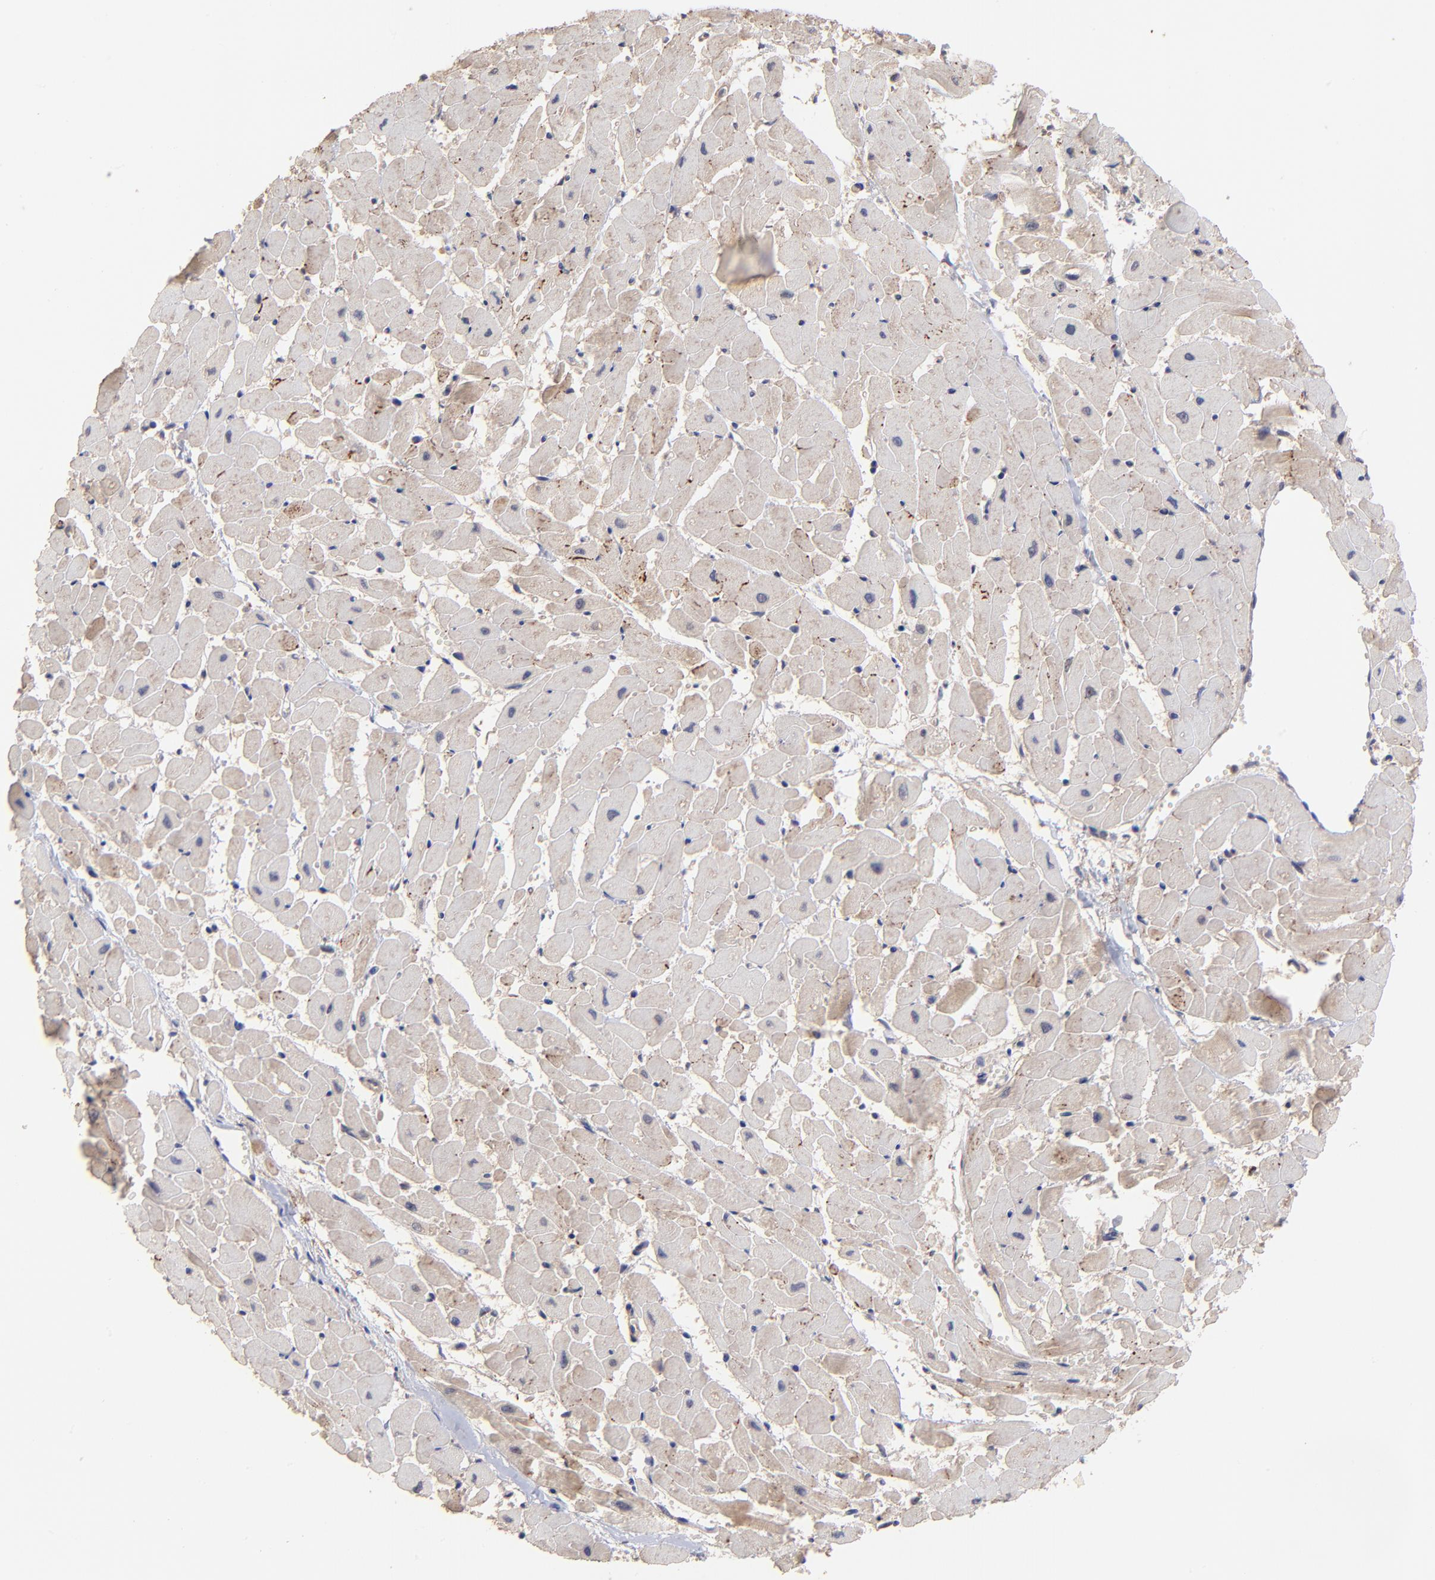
{"staining": {"intensity": "weak", "quantity": ">75%", "location": "cytoplasmic/membranous"}, "tissue": "heart muscle", "cell_type": "Cardiomyocytes", "image_type": "normal", "snomed": [{"axis": "morphology", "description": "Normal tissue, NOS"}, {"axis": "topography", "description": "Heart"}], "caption": "High-power microscopy captured an immunohistochemistry (IHC) photomicrograph of benign heart muscle, revealing weak cytoplasmic/membranous staining in approximately >75% of cardiomyocytes.", "gene": "BAIAP2L2", "patient": {"sex": "female", "age": 19}}